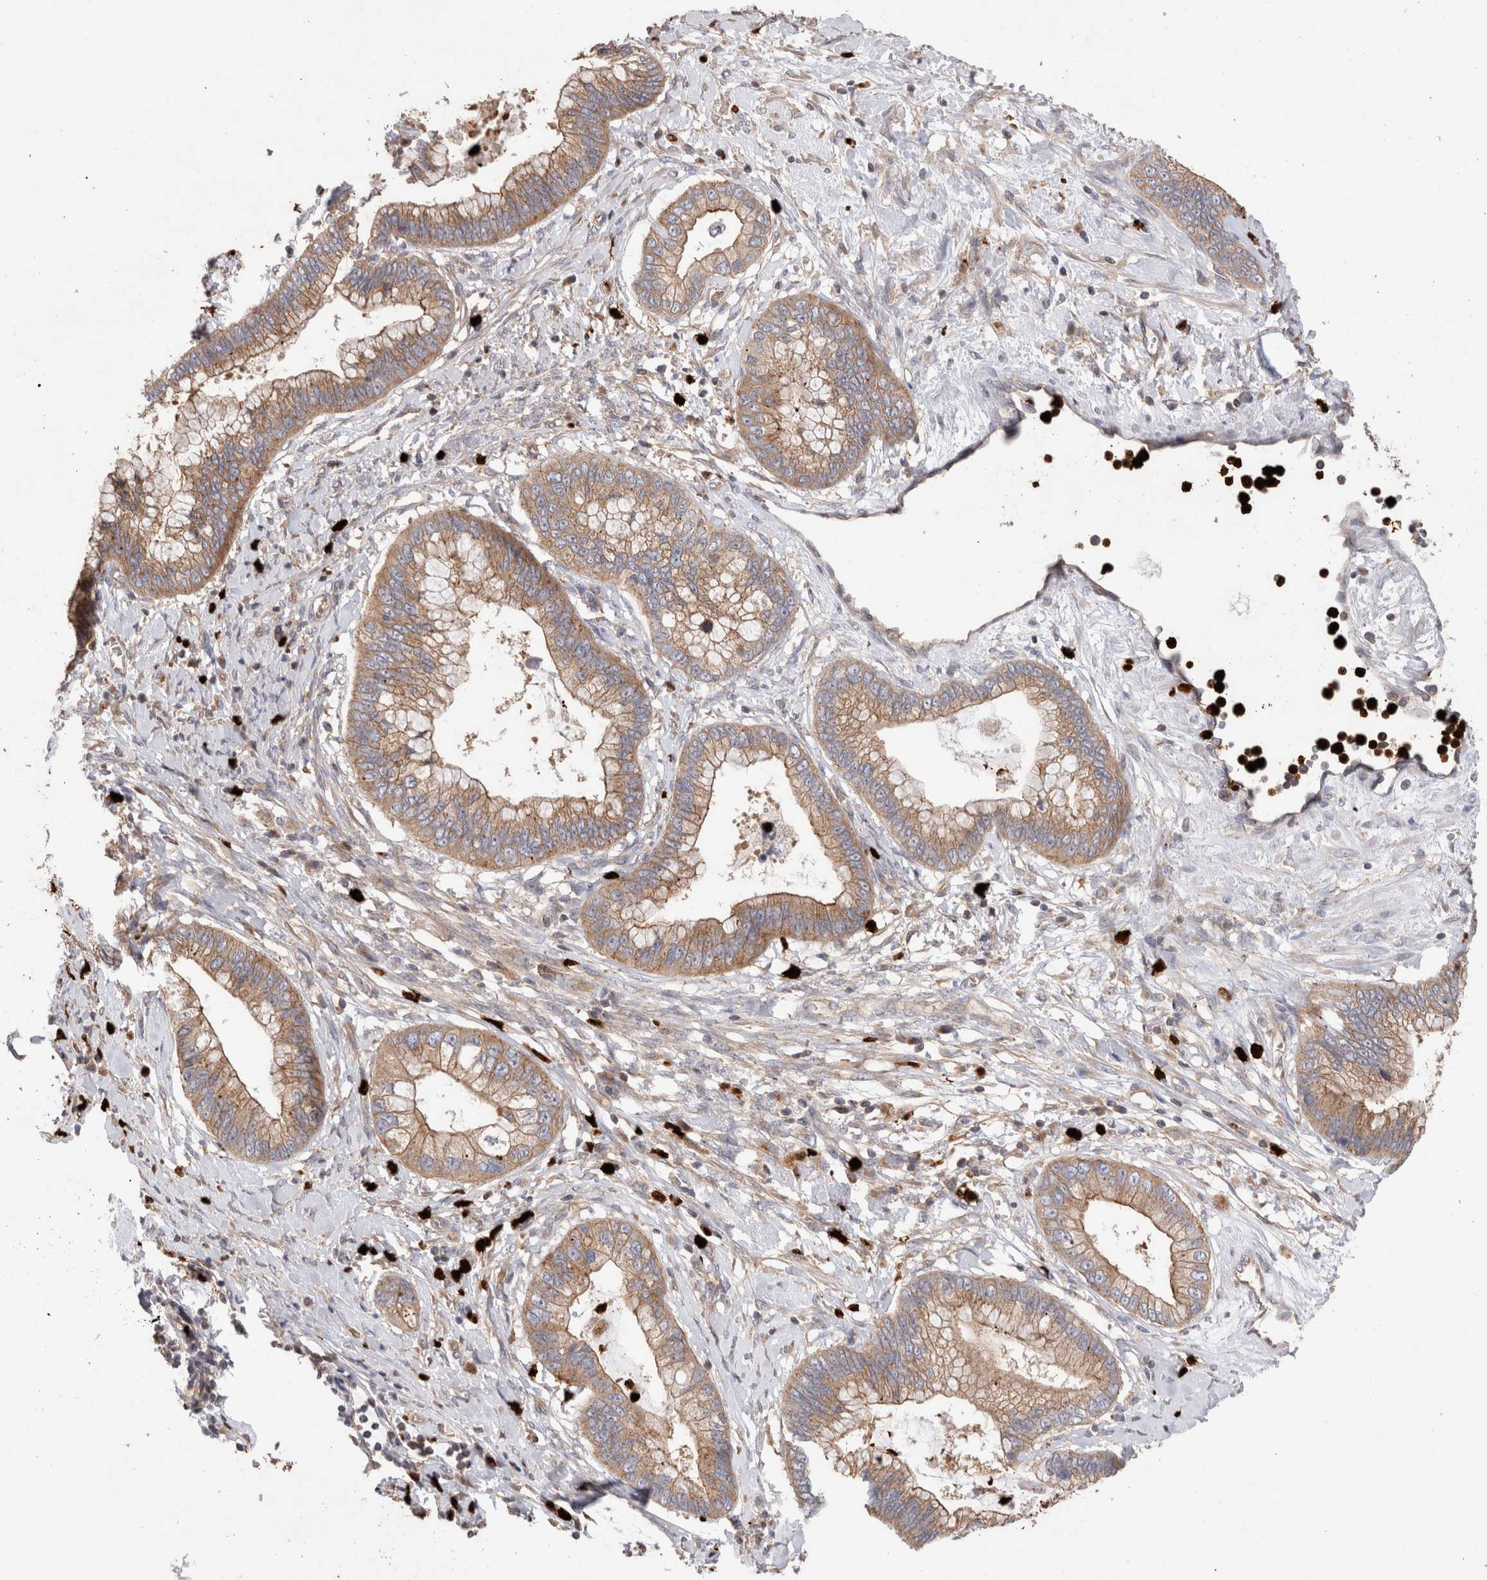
{"staining": {"intensity": "moderate", "quantity": ">75%", "location": "cytoplasmic/membranous"}, "tissue": "cervical cancer", "cell_type": "Tumor cells", "image_type": "cancer", "snomed": [{"axis": "morphology", "description": "Adenocarcinoma, NOS"}, {"axis": "topography", "description": "Cervix"}], "caption": "An immunohistochemistry (IHC) histopathology image of neoplastic tissue is shown. Protein staining in brown shows moderate cytoplasmic/membranous positivity in cervical adenocarcinoma within tumor cells.", "gene": "NXT2", "patient": {"sex": "female", "age": 44}}